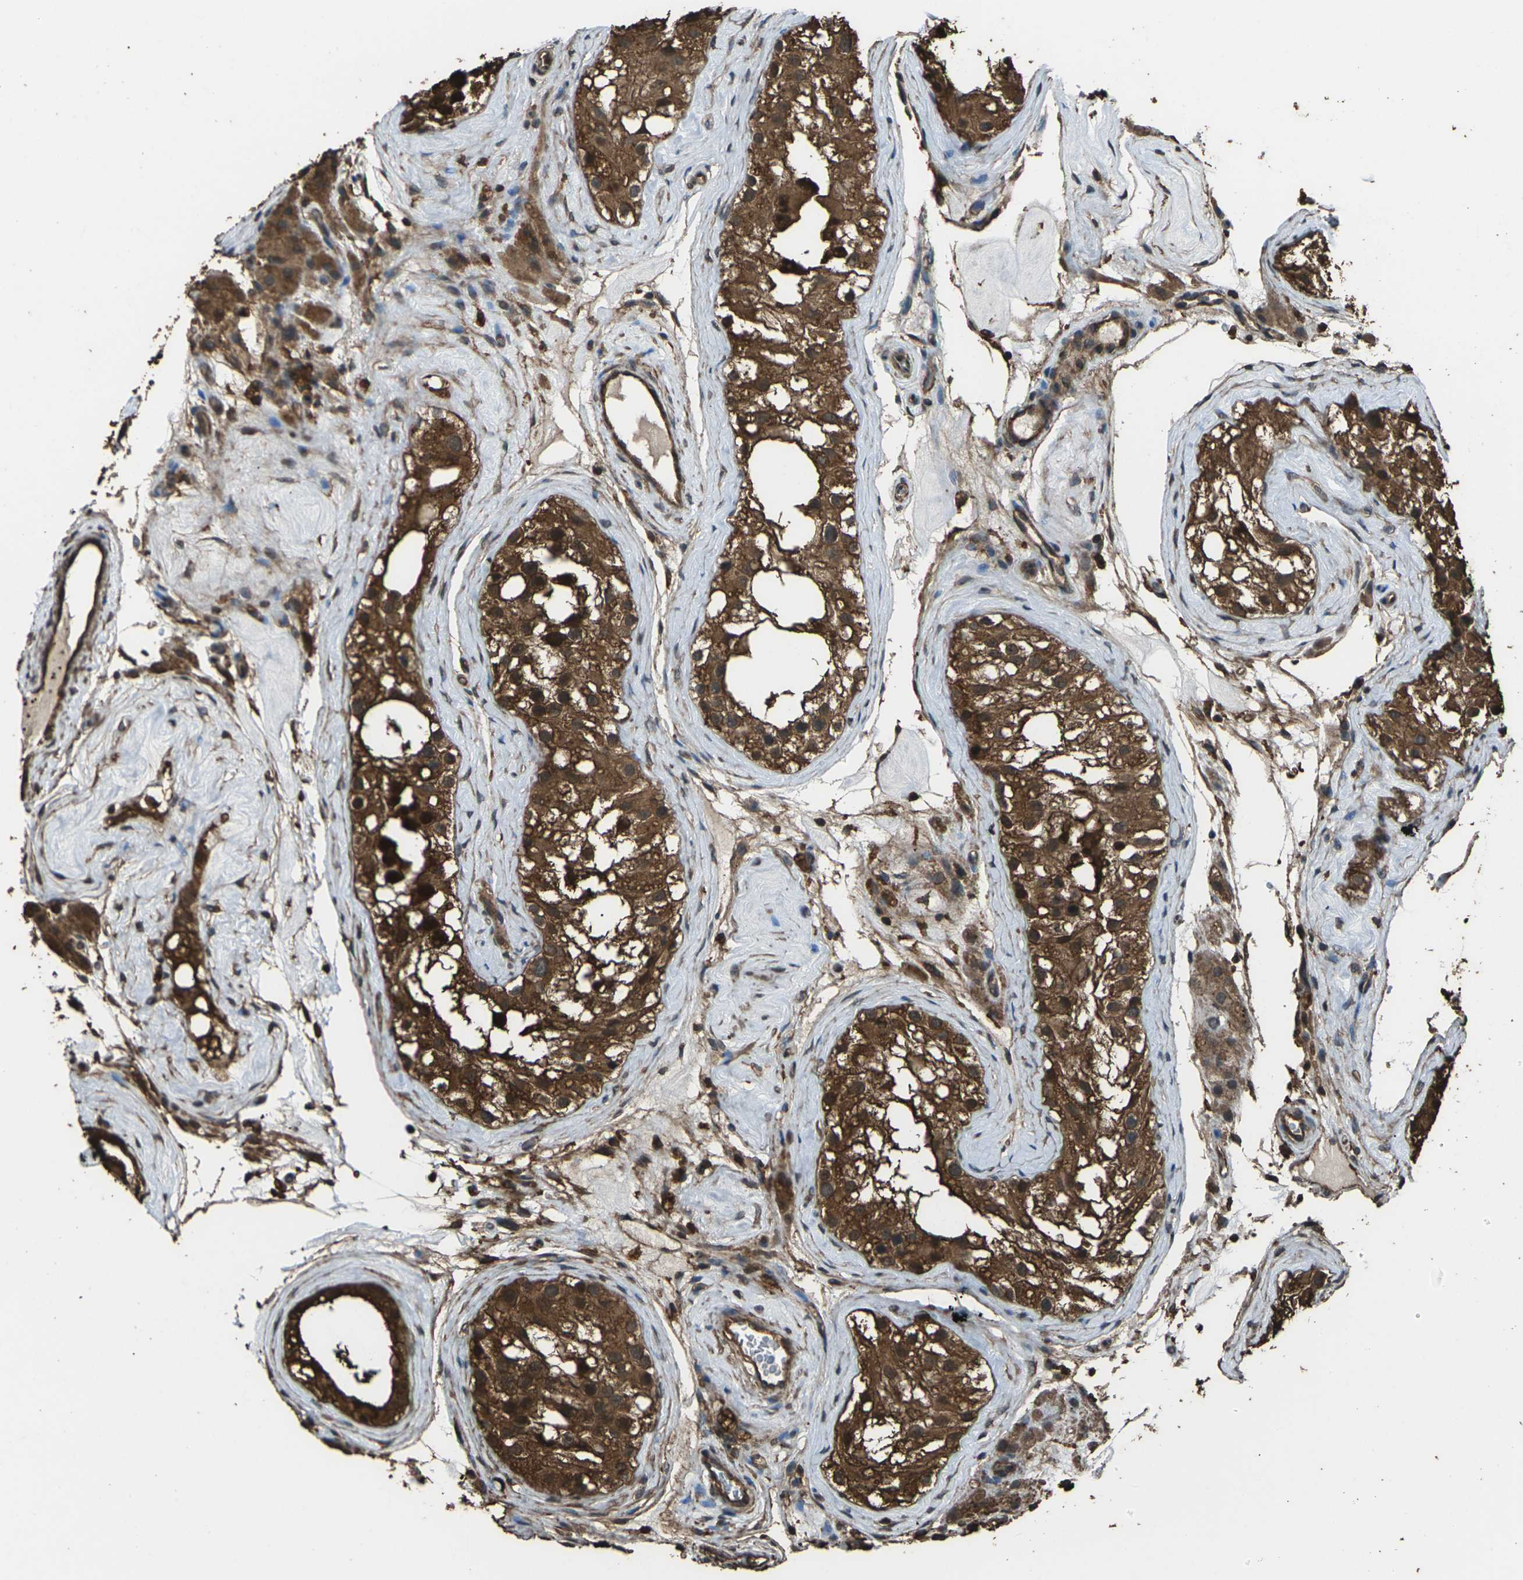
{"staining": {"intensity": "strong", "quantity": ">75%", "location": "cytoplasmic/membranous"}, "tissue": "testis", "cell_type": "Cells in seminiferous ducts", "image_type": "normal", "snomed": [{"axis": "morphology", "description": "Normal tissue, NOS"}, {"axis": "morphology", "description": "Seminoma, NOS"}, {"axis": "topography", "description": "Testis"}], "caption": "Protein expression analysis of normal testis demonstrates strong cytoplasmic/membranous positivity in approximately >75% of cells in seminiferous ducts. (DAB (3,3'-diaminobenzidine) IHC with brightfield microscopy, high magnification).", "gene": "DHPS", "patient": {"sex": "male", "age": 71}}